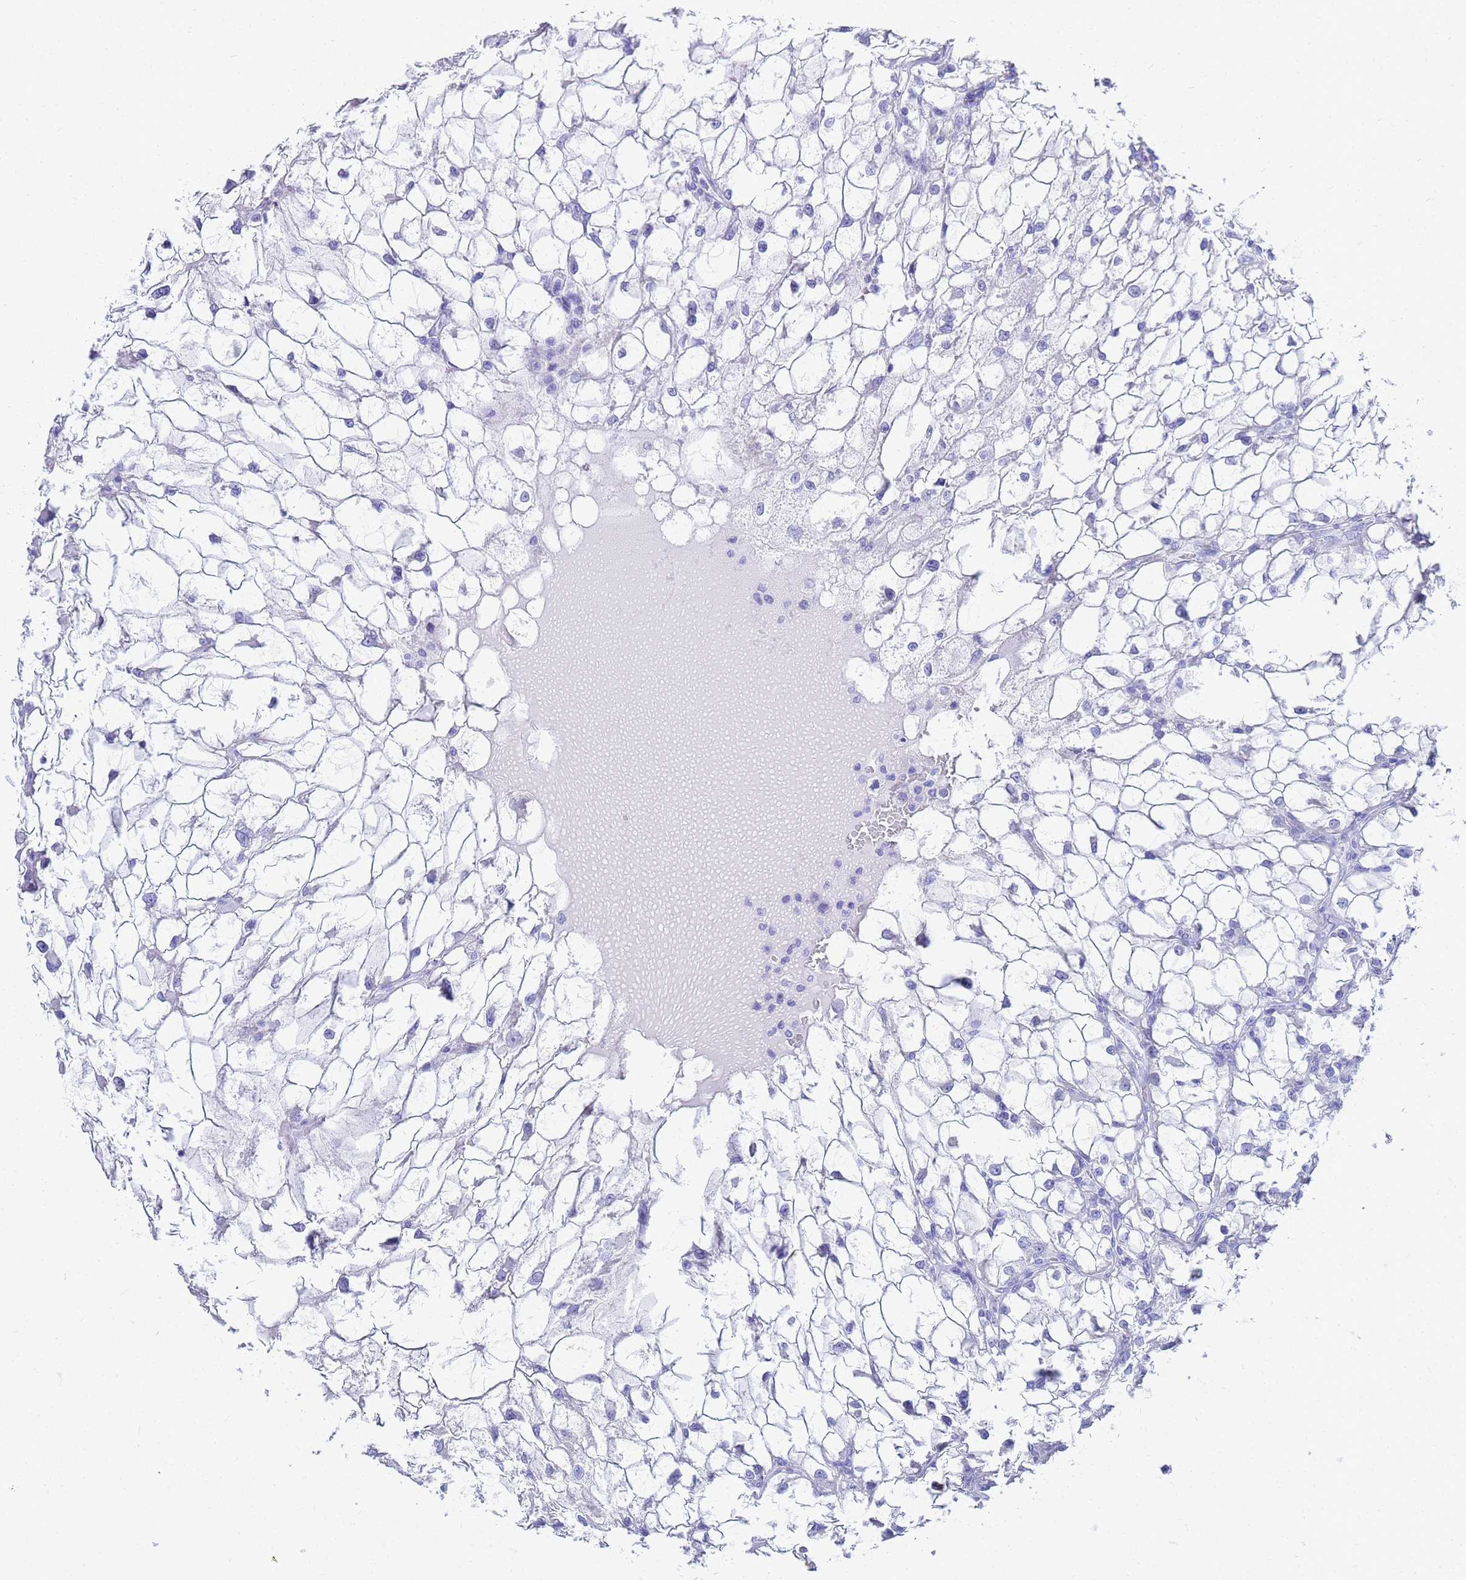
{"staining": {"intensity": "negative", "quantity": "none", "location": "none"}, "tissue": "renal cancer", "cell_type": "Tumor cells", "image_type": "cancer", "snomed": [{"axis": "morphology", "description": "Adenocarcinoma, NOS"}, {"axis": "topography", "description": "Kidney"}], "caption": "This is an immunohistochemistry (IHC) micrograph of human renal adenocarcinoma. There is no staining in tumor cells.", "gene": "CKB", "patient": {"sex": "female", "age": 69}}